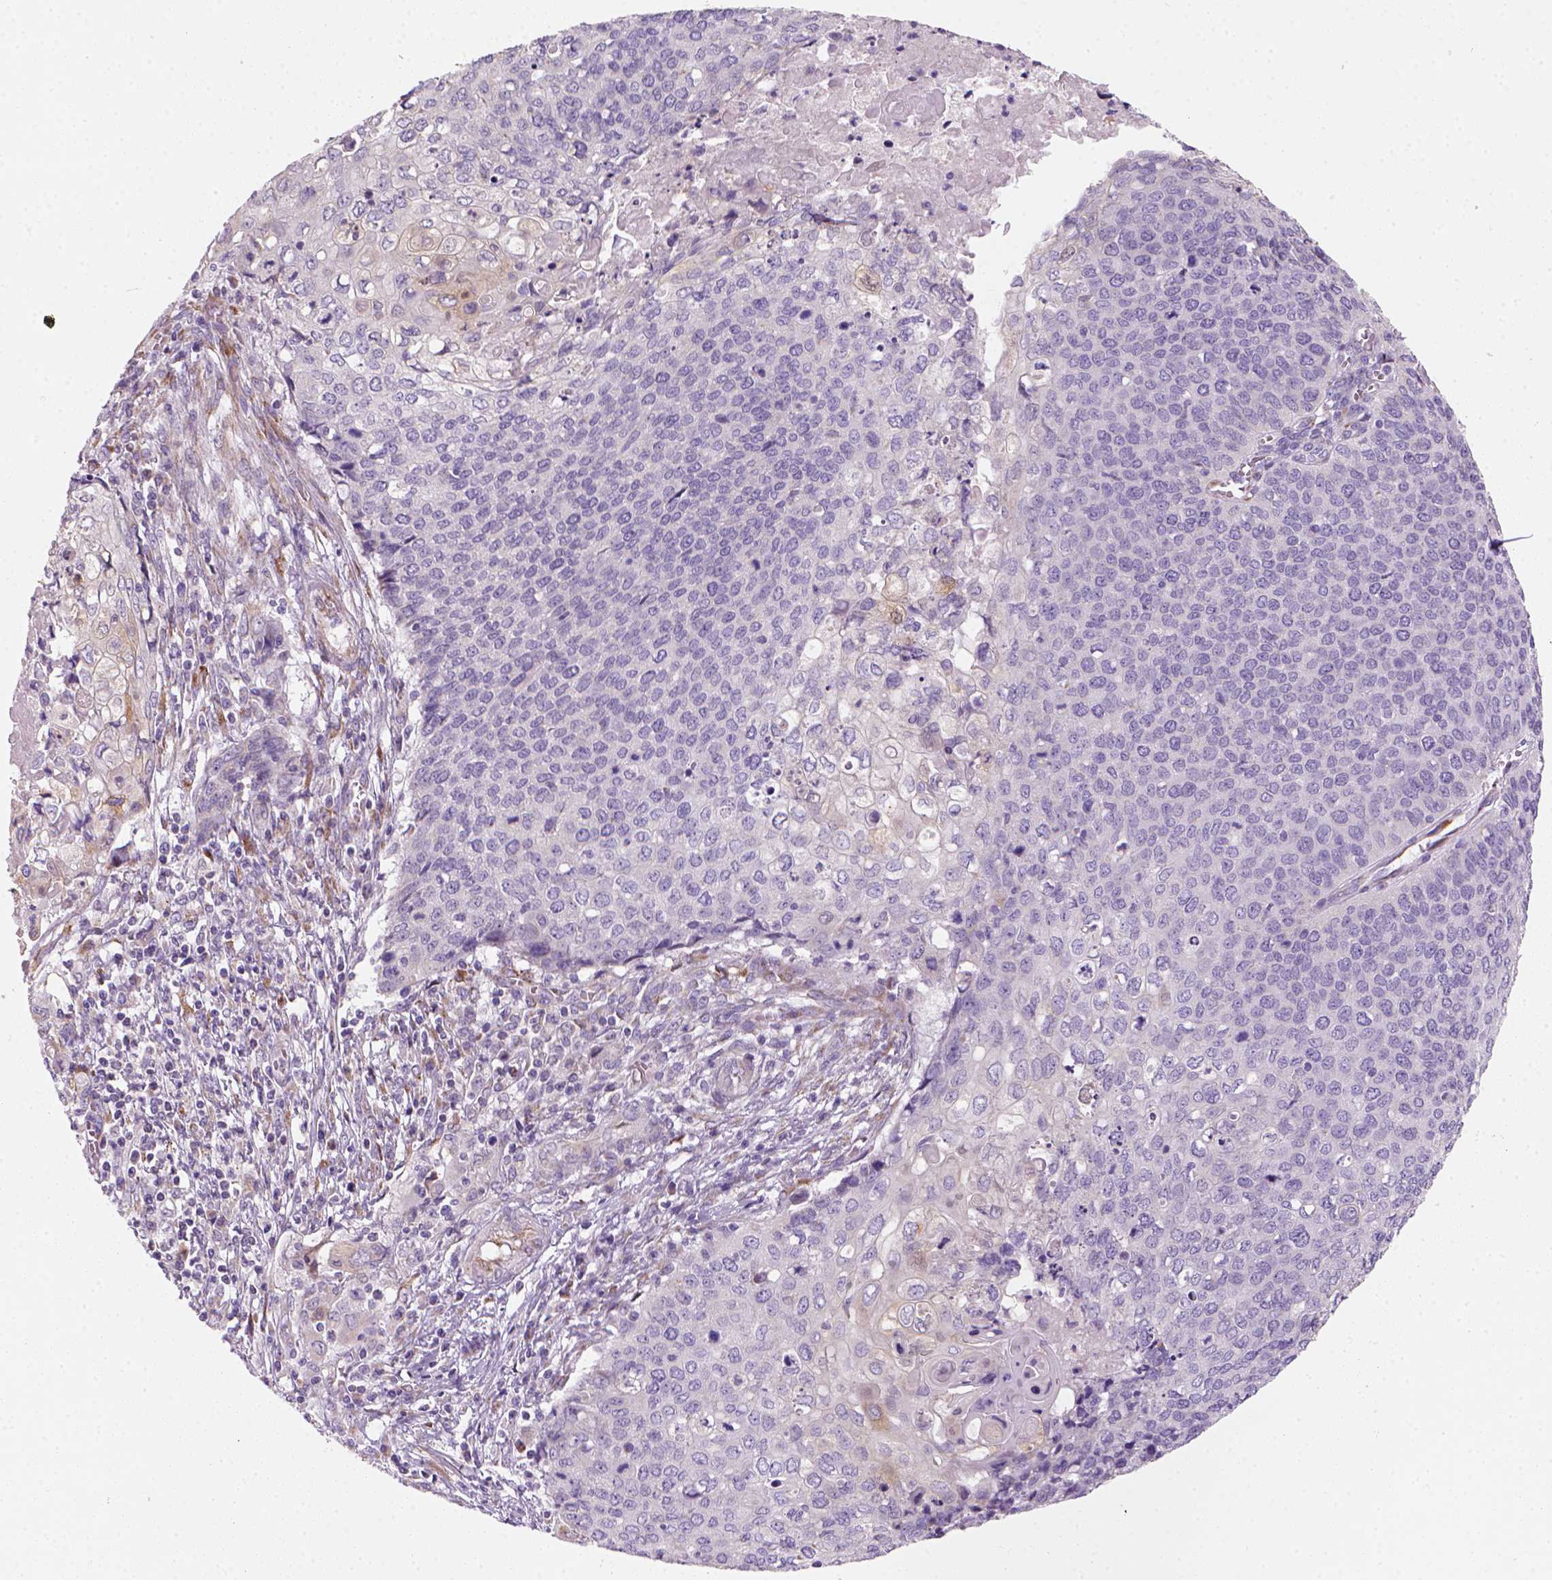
{"staining": {"intensity": "negative", "quantity": "none", "location": "none"}, "tissue": "cervical cancer", "cell_type": "Tumor cells", "image_type": "cancer", "snomed": [{"axis": "morphology", "description": "Squamous cell carcinoma, NOS"}, {"axis": "topography", "description": "Cervix"}], "caption": "Immunohistochemical staining of cervical squamous cell carcinoma demonstrates no significant expression in tumor cells.", "gene": "CES2", "patient": {"sex": "female", "age": 39}}